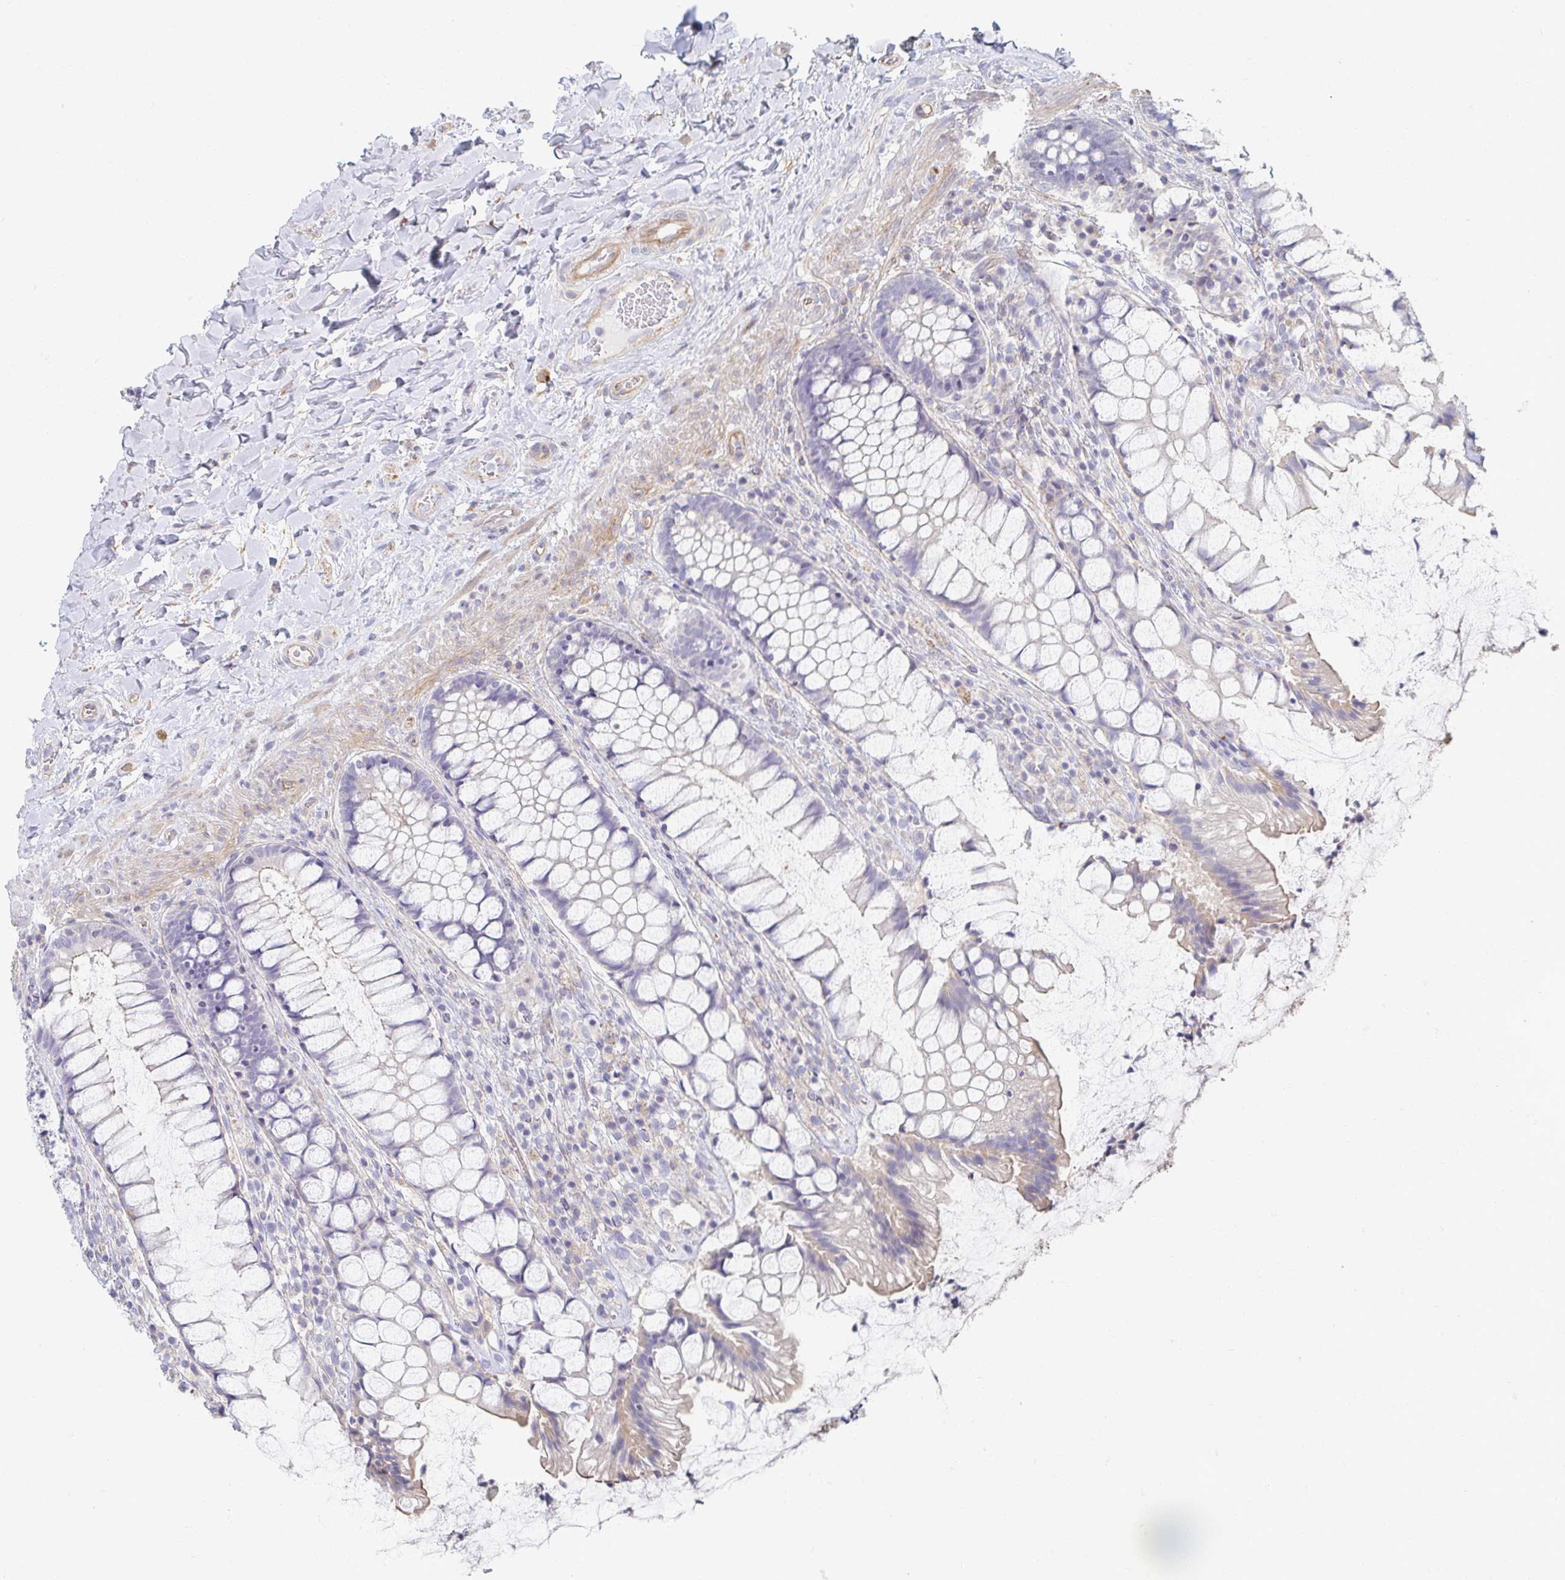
{"staining": {"intensity": "weak", "quantity": "<25%", "location": "cytoplasmic/membranous"}, "tissue": "rectum", "cell_type": "Glandular cells", "image_type": "normal", "snomed": [{"axis": "morphology", "description": "Normal tissue, NOS"}, {"axis": "topography", "description": "Rectum"}], "caption": "Immunohistochemistry micrograph of unremarkable human rectum stained for a protein (brown), which demonstrates no expression in glandular cells.", "gene": "MYLK2", "patient": {"sex": "female", "age": 58}}